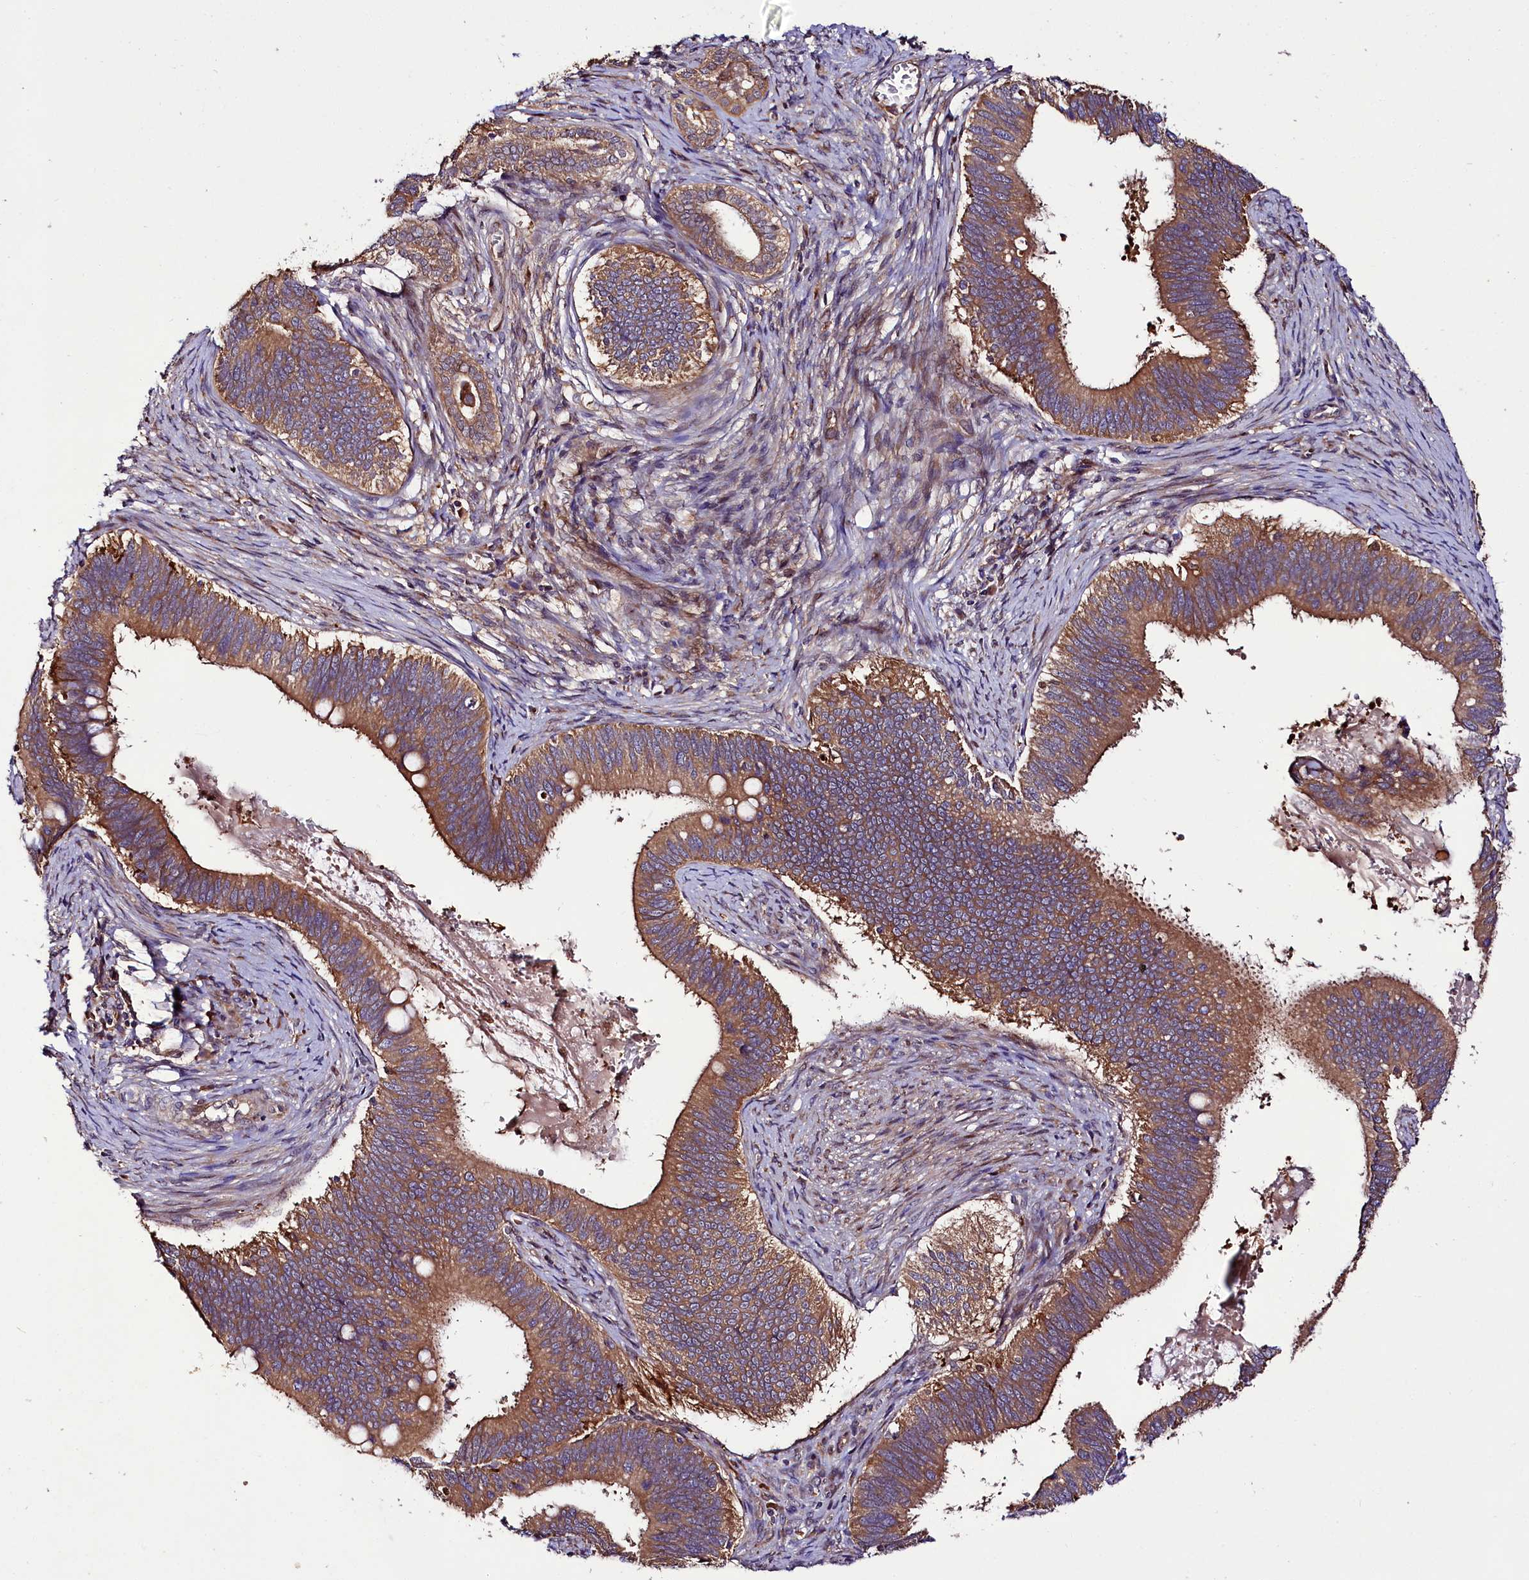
{"staining": {"intensity": "moderate", "quantity": ">75%", "location": "cytoplasmic/membranous"}, "tissue": "cervical cancer", "cell_type": "Tumor cells", "image_type": "cancer", "snomed": [{"axis": "morphology", "description": "Adenocarcinoma, NOS"}, {"axis": "topography", "description": "Cervix"}], "caption": "Protein expression analysis of cervical adenocarcinoma shows moderate cytoplasmic/membranous expression in about >75% of tumor cells.", "gene": "NAA25", "patient": {"sex": "female", "age": 42}}